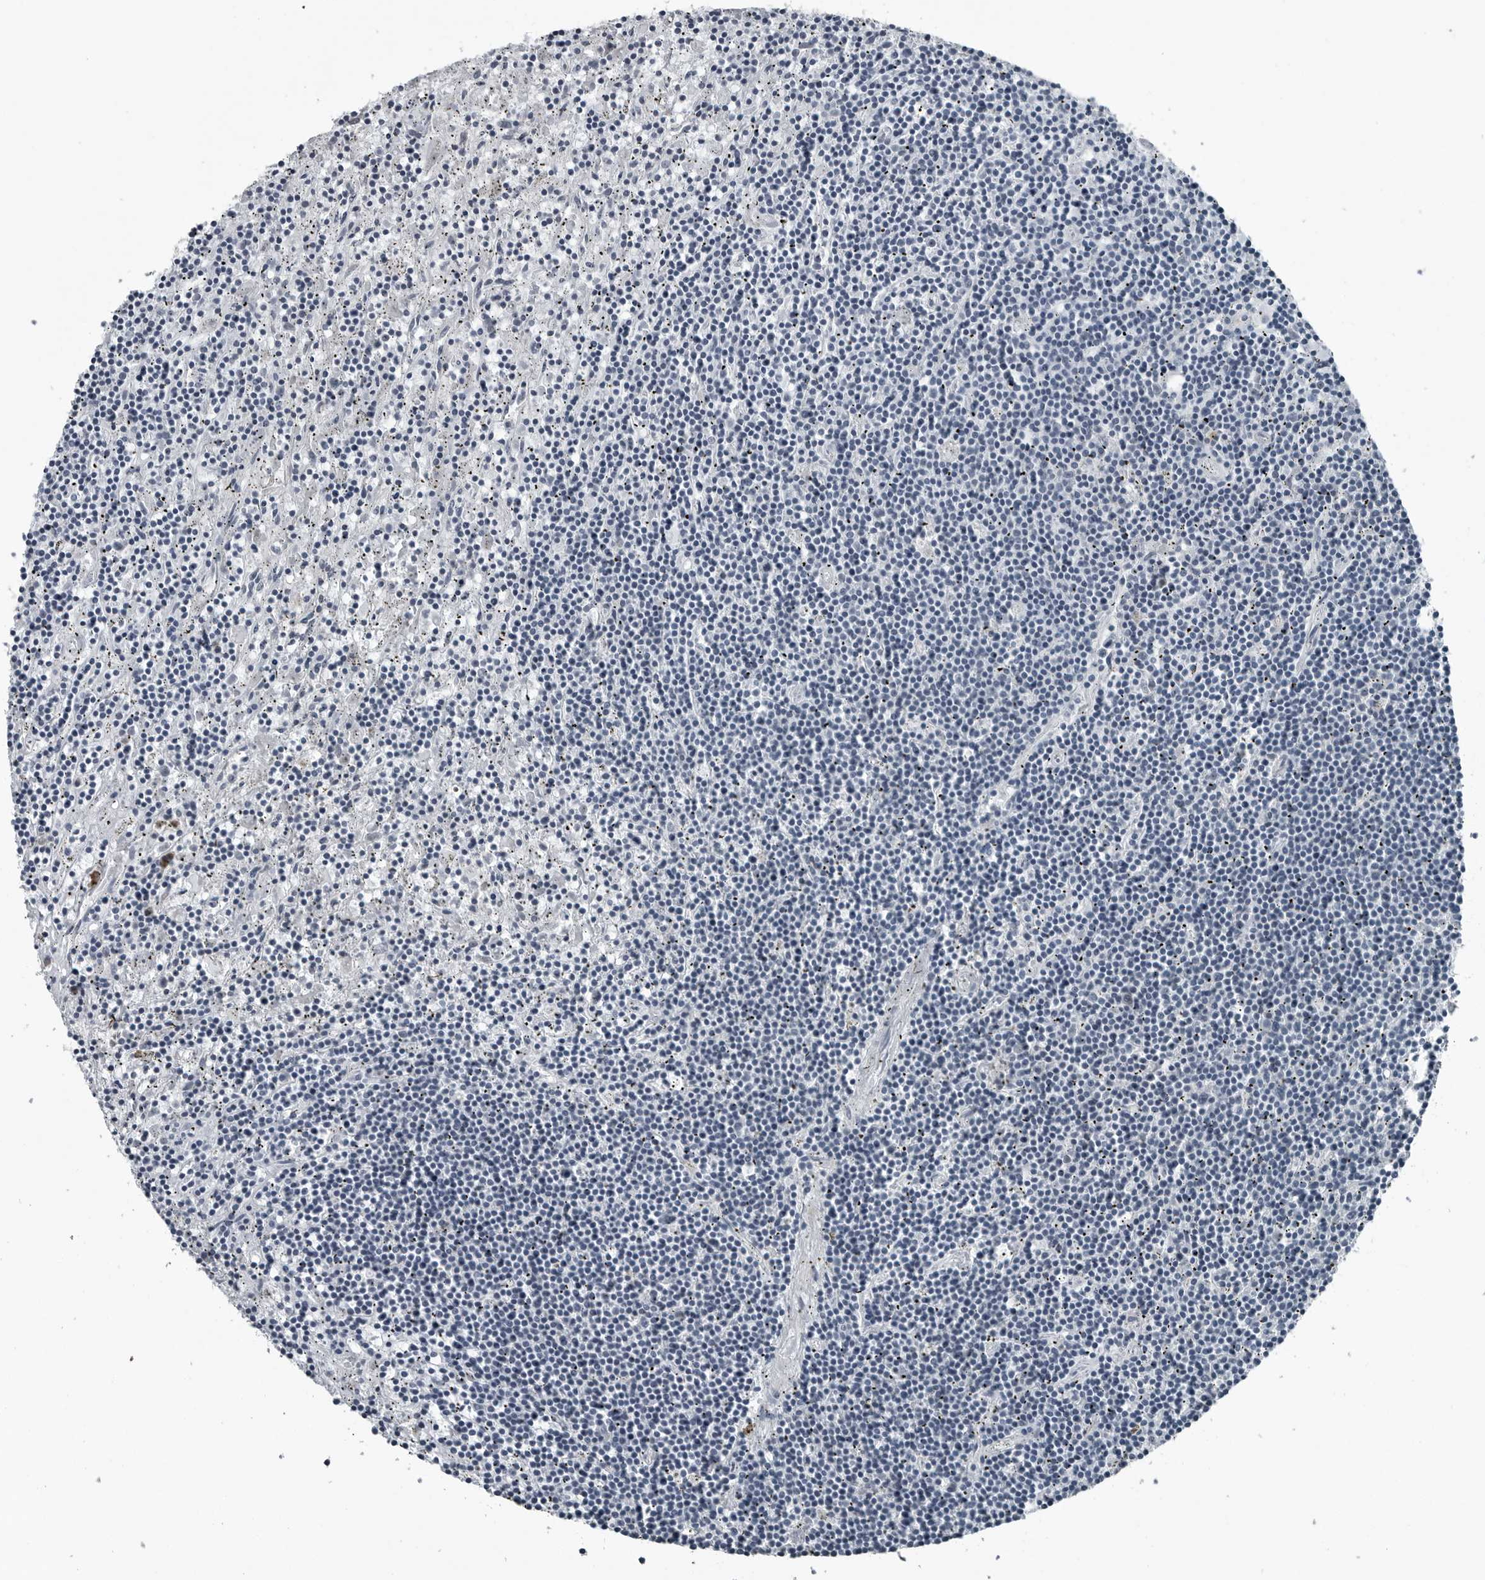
{"staining": {"intensity": "negative", "quantity": "none", "location": "none"}, "tissue": "lymphoma", "cell_type": "Tumor cells", "image_type": "cancer", "snomed": [{"axis": "morphology", "description": "Malignant lymphoma, non-Hodgkin's type, Low grade"}, {"axis": "topography", "description": "Spleen"}], "caption": "A micrograph of malignant lymphoma, non-Hodgkin's type (low-grade) stained for a protein displays no brown staining in tumor cells.", "gene": "DNAAF11", "patient": {"sex": "male", "age": 76}}